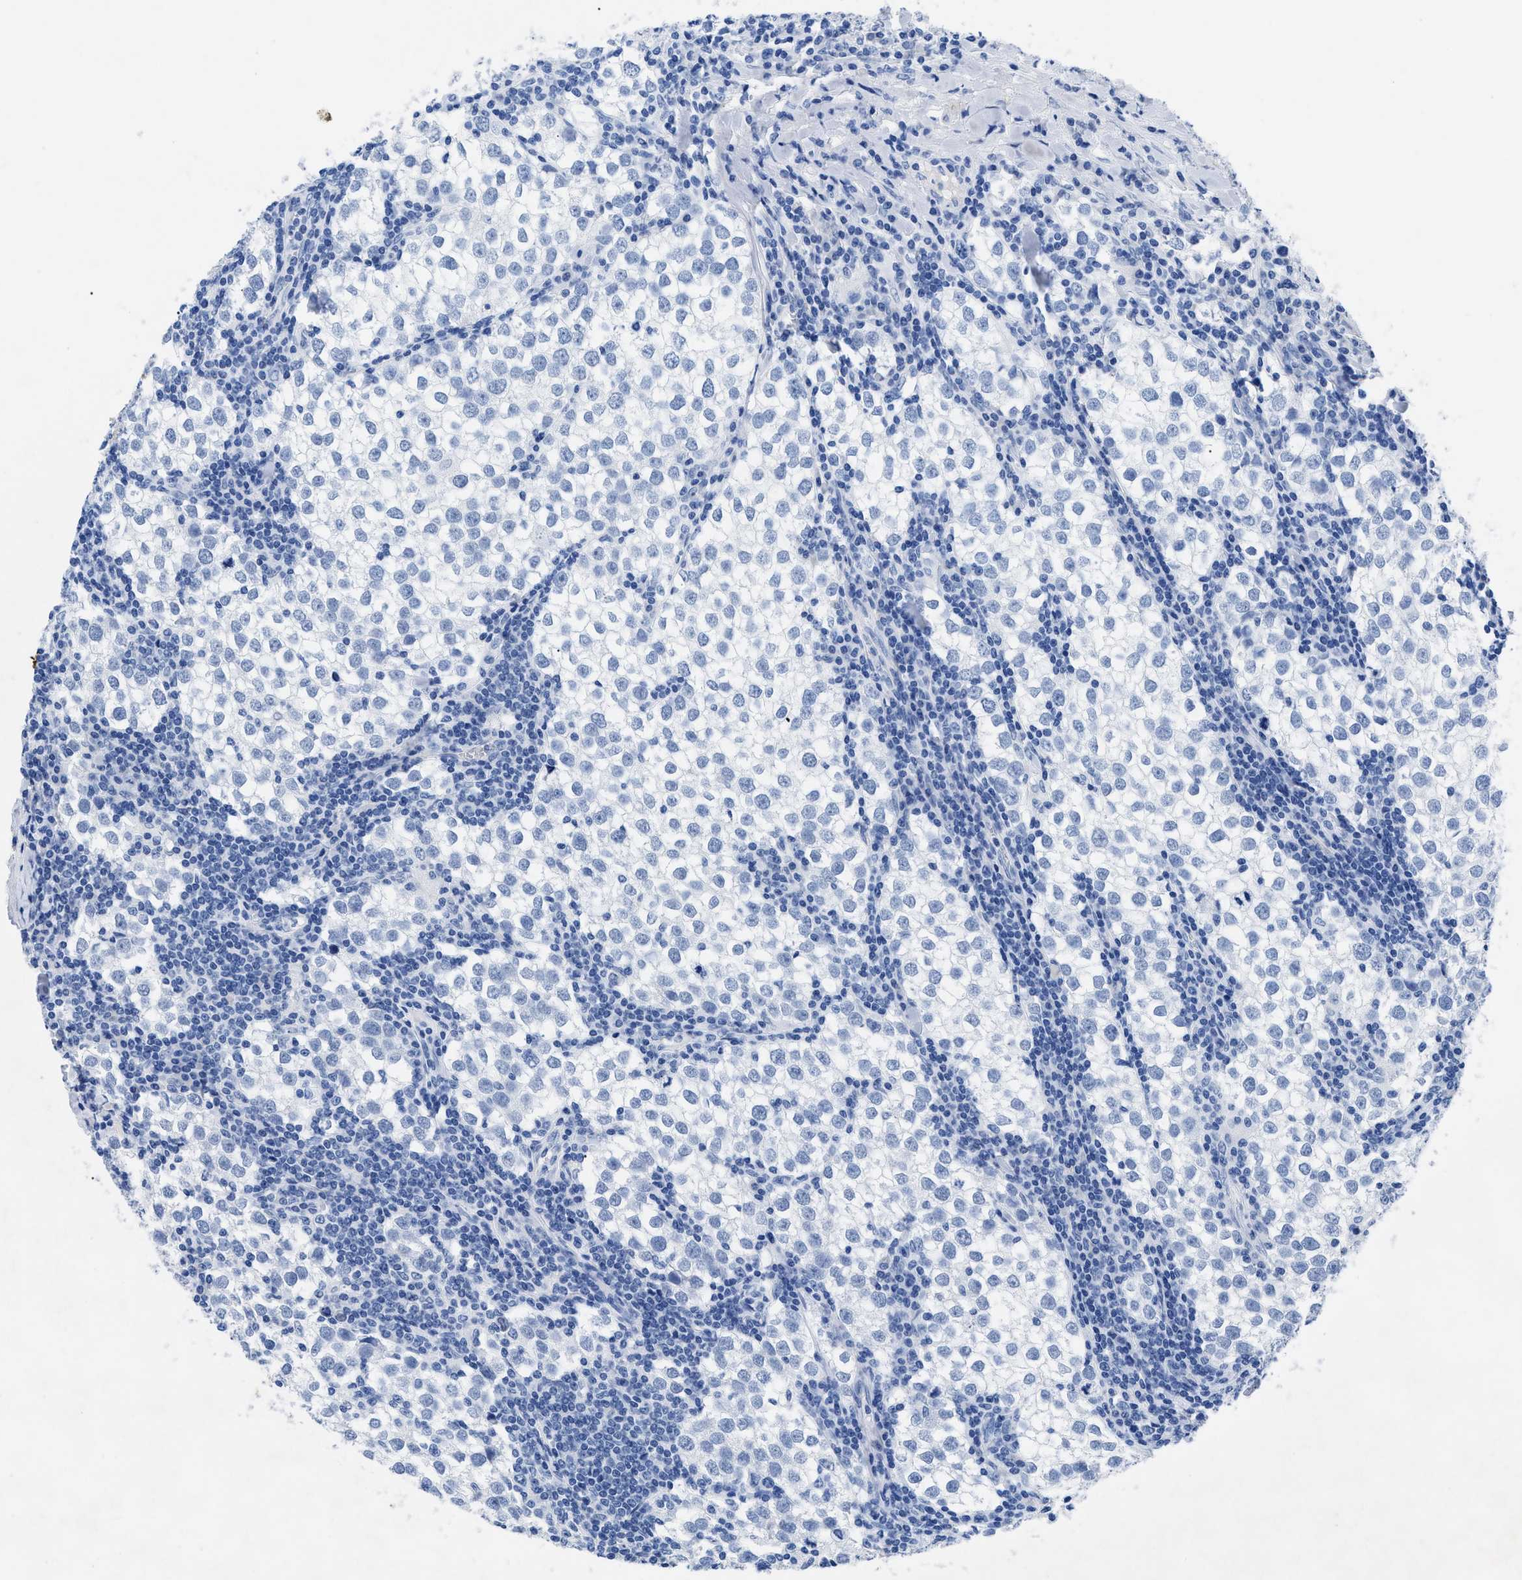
{"staining": {"intensity": "negative", "quantity": "none", "location": "none"}, "tissue": "testis cancer", "cell_type": "Tumor cells", "image_type": "cancer", "snomed": [{"axis": "morphology", "description": "Seminoma, NOS"}, {"axis": "morphology", "description": "Carcinoma, Embryonal, NOS"}, {"axis": "topography", "description": "Testis"}], "caption": "Testis embryonal carcinoma stained for a protein using IHC exhibits no staining tumor cells.", "gene": "TMEM68", "patient": {"sex": "male", "age": 36}}